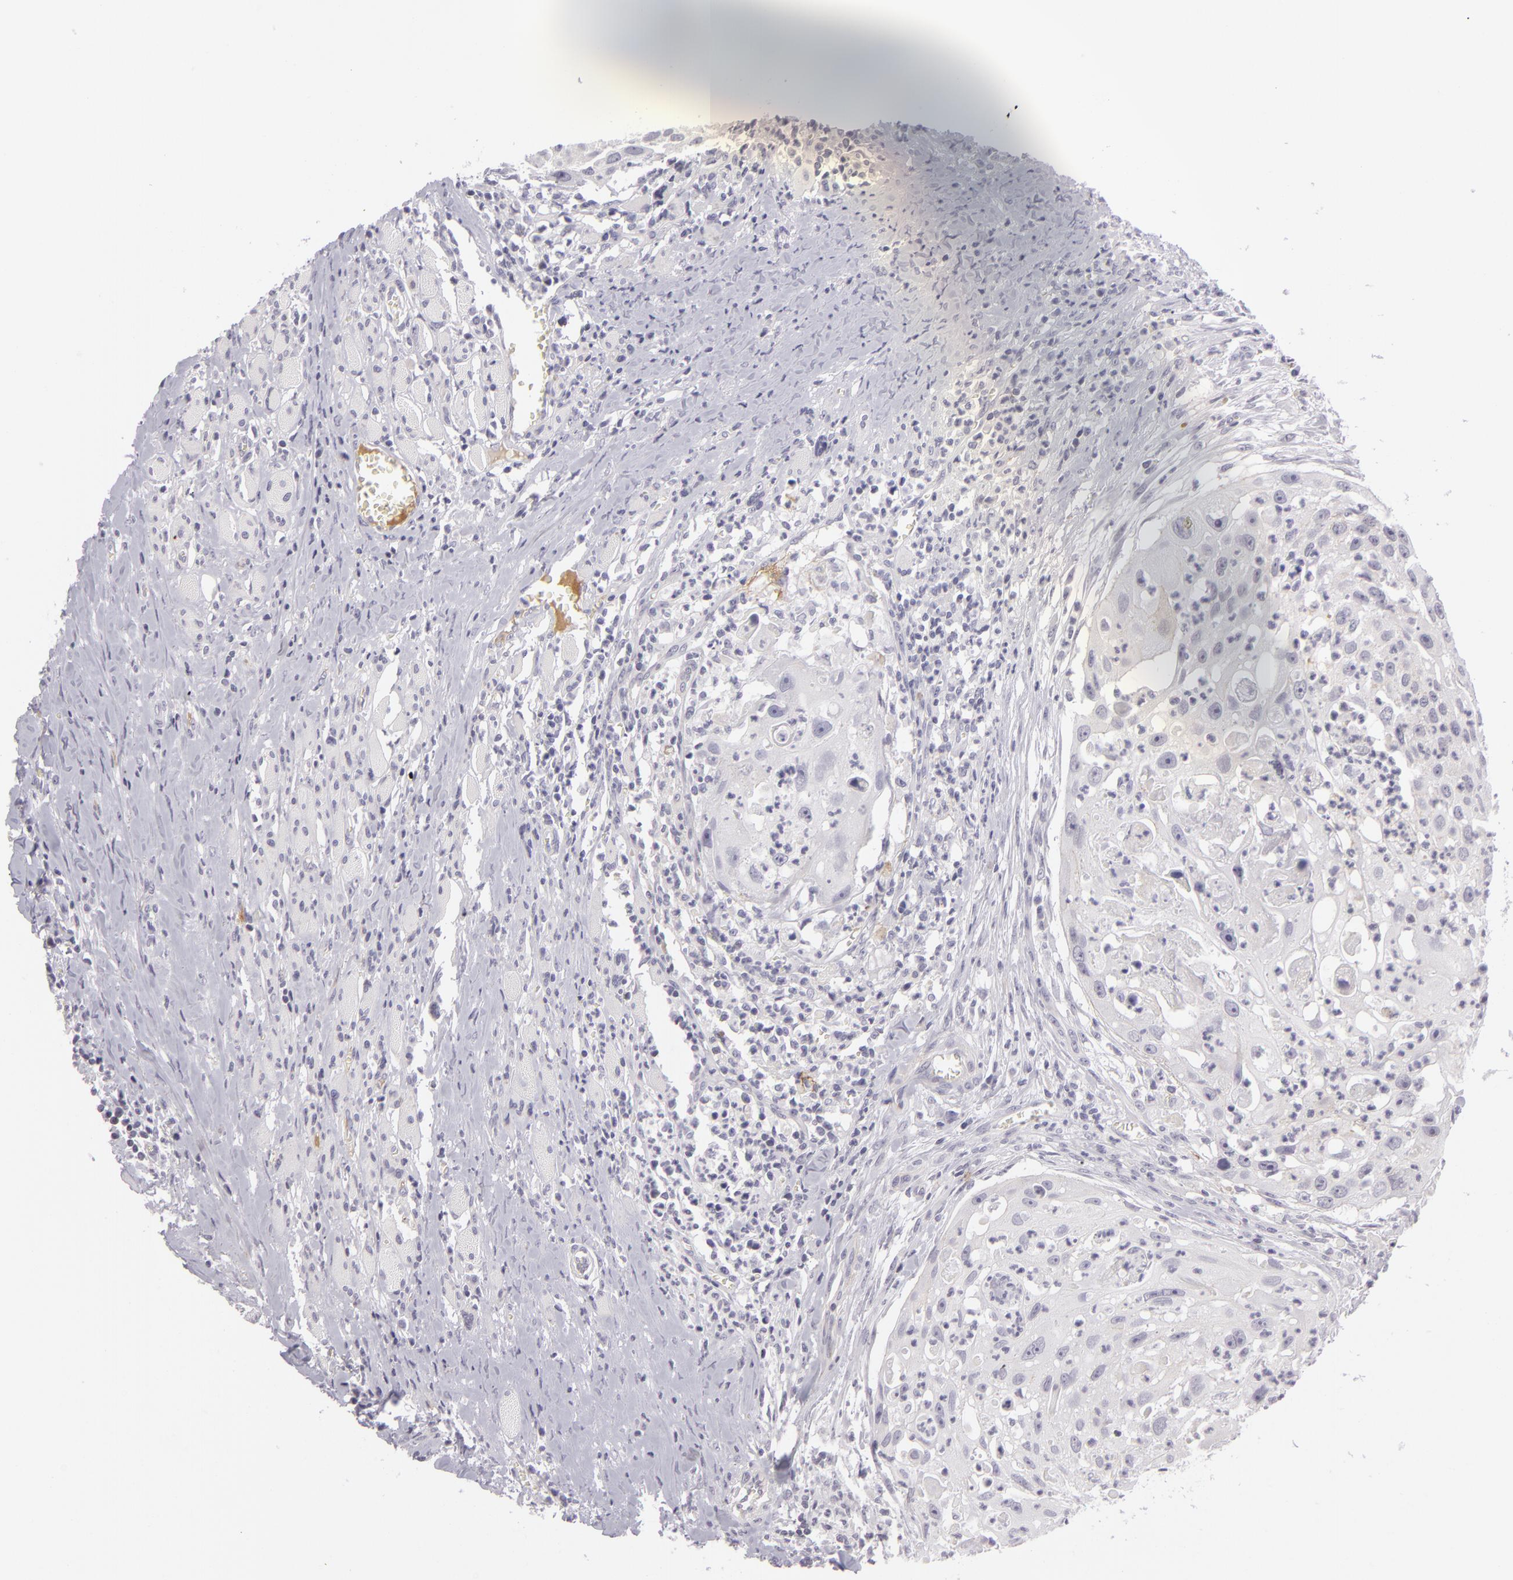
{"staining": {"intensity": "negative", "quantity": "none", "location": "none"}, "tissue": "head and neck cancer", "cell_type": "Tumor cells", "image_type": "cancer", "snomed": [{"axis": "morphology", "description": "Squamous cell carcinoma, NOS"}, {"axis": "topography", "description": "Head-Neck"}], "caption": "This is an immunohistochemistry photomicrograph of human squamous cell carcinoma (head and neck). There is no expression in tumor cells.", "gene": "CTNNB1", "patient": {"sex": "male", "age": 64}}